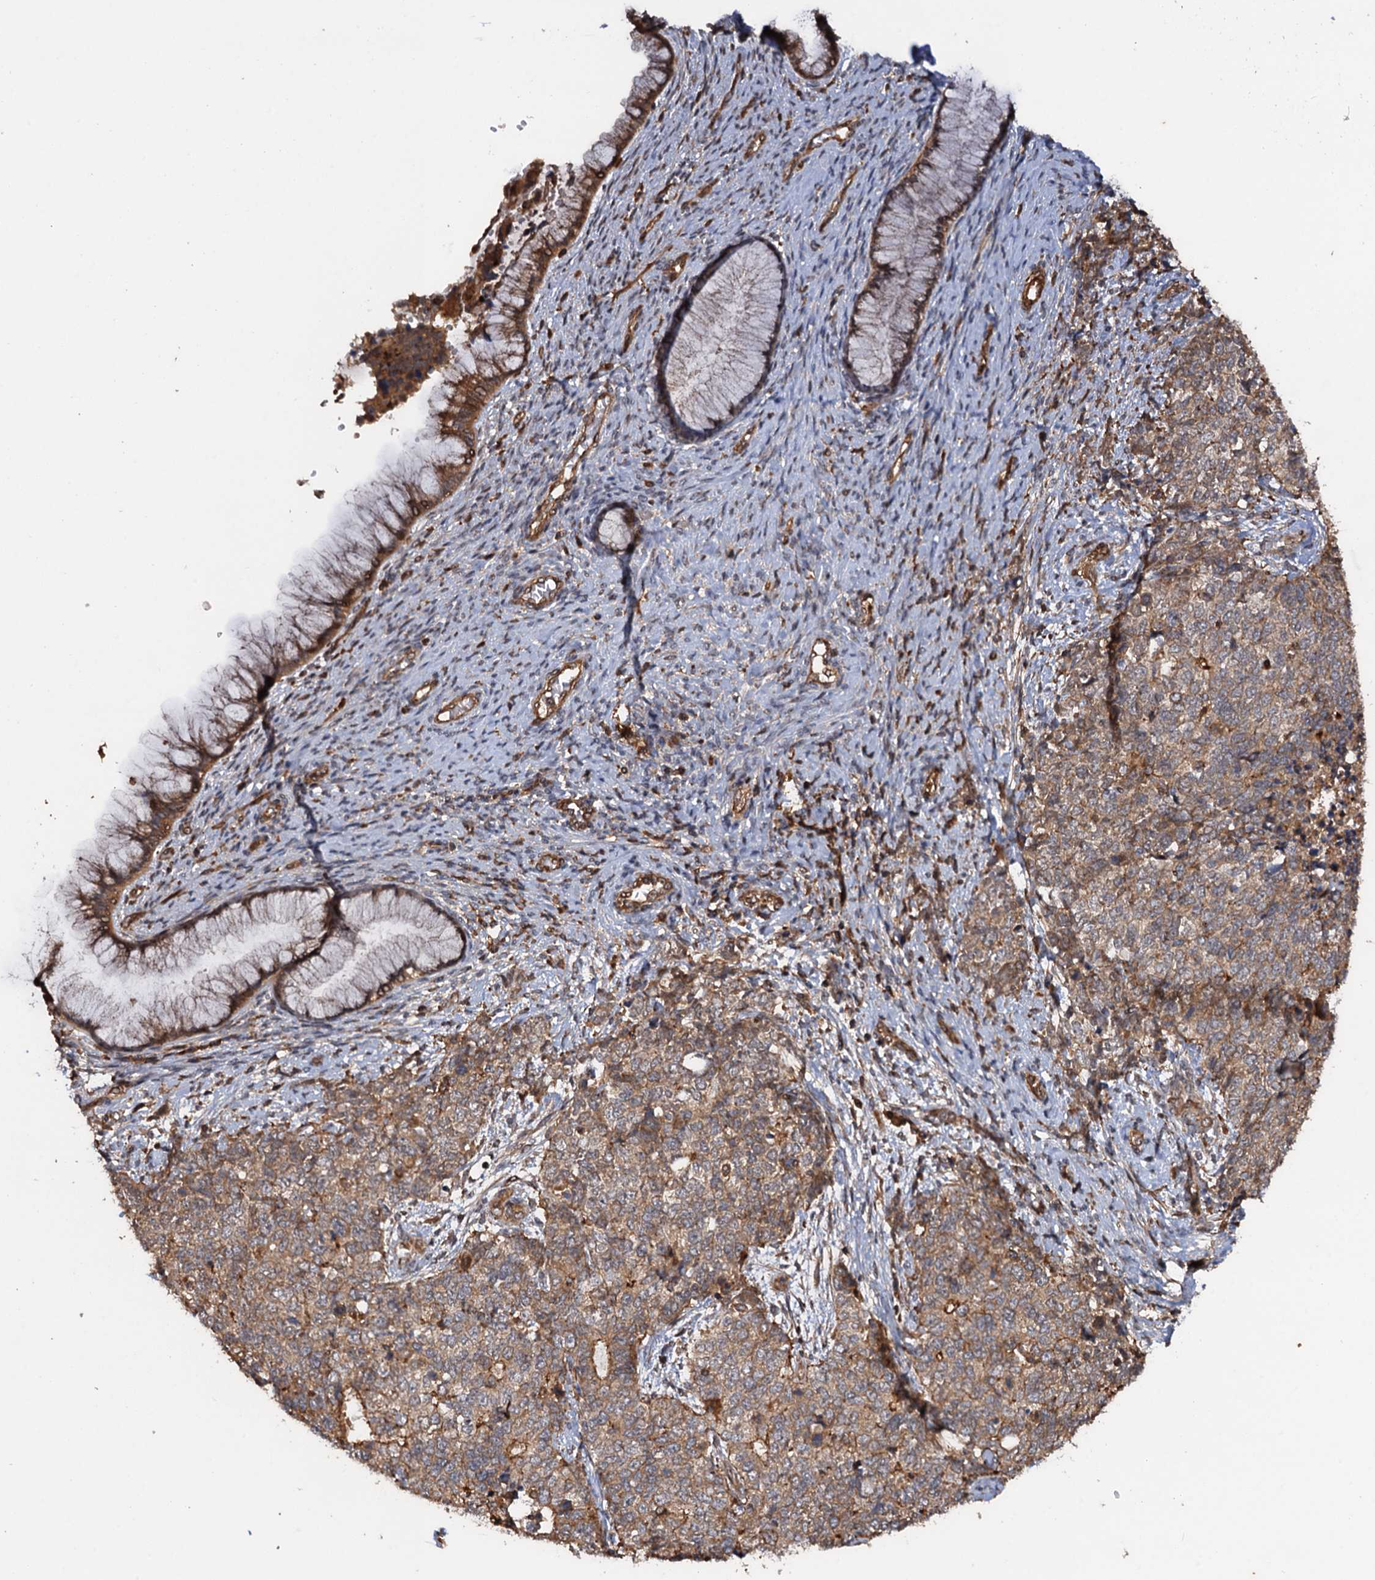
{"staining": {"intensity": "moderate", "quantity": ">75%", "location": "cytoplasmic/membranous"}, "tissue": "cervical cancer", "cell_type": "Tumor cells", "image_type": "cancer", "snomed": [{"axis": "morphology", "description": "Squamous cell carcinoma, NOS"}, {"axis": "topography", "description": "Cervix"}], "caption": "Cervical squamous cell carcinoma stained with a protein marker exhibits moderate staining in tumor cells.", "gene": "BORA", "patient": {"sex": "female", "age": 63}}